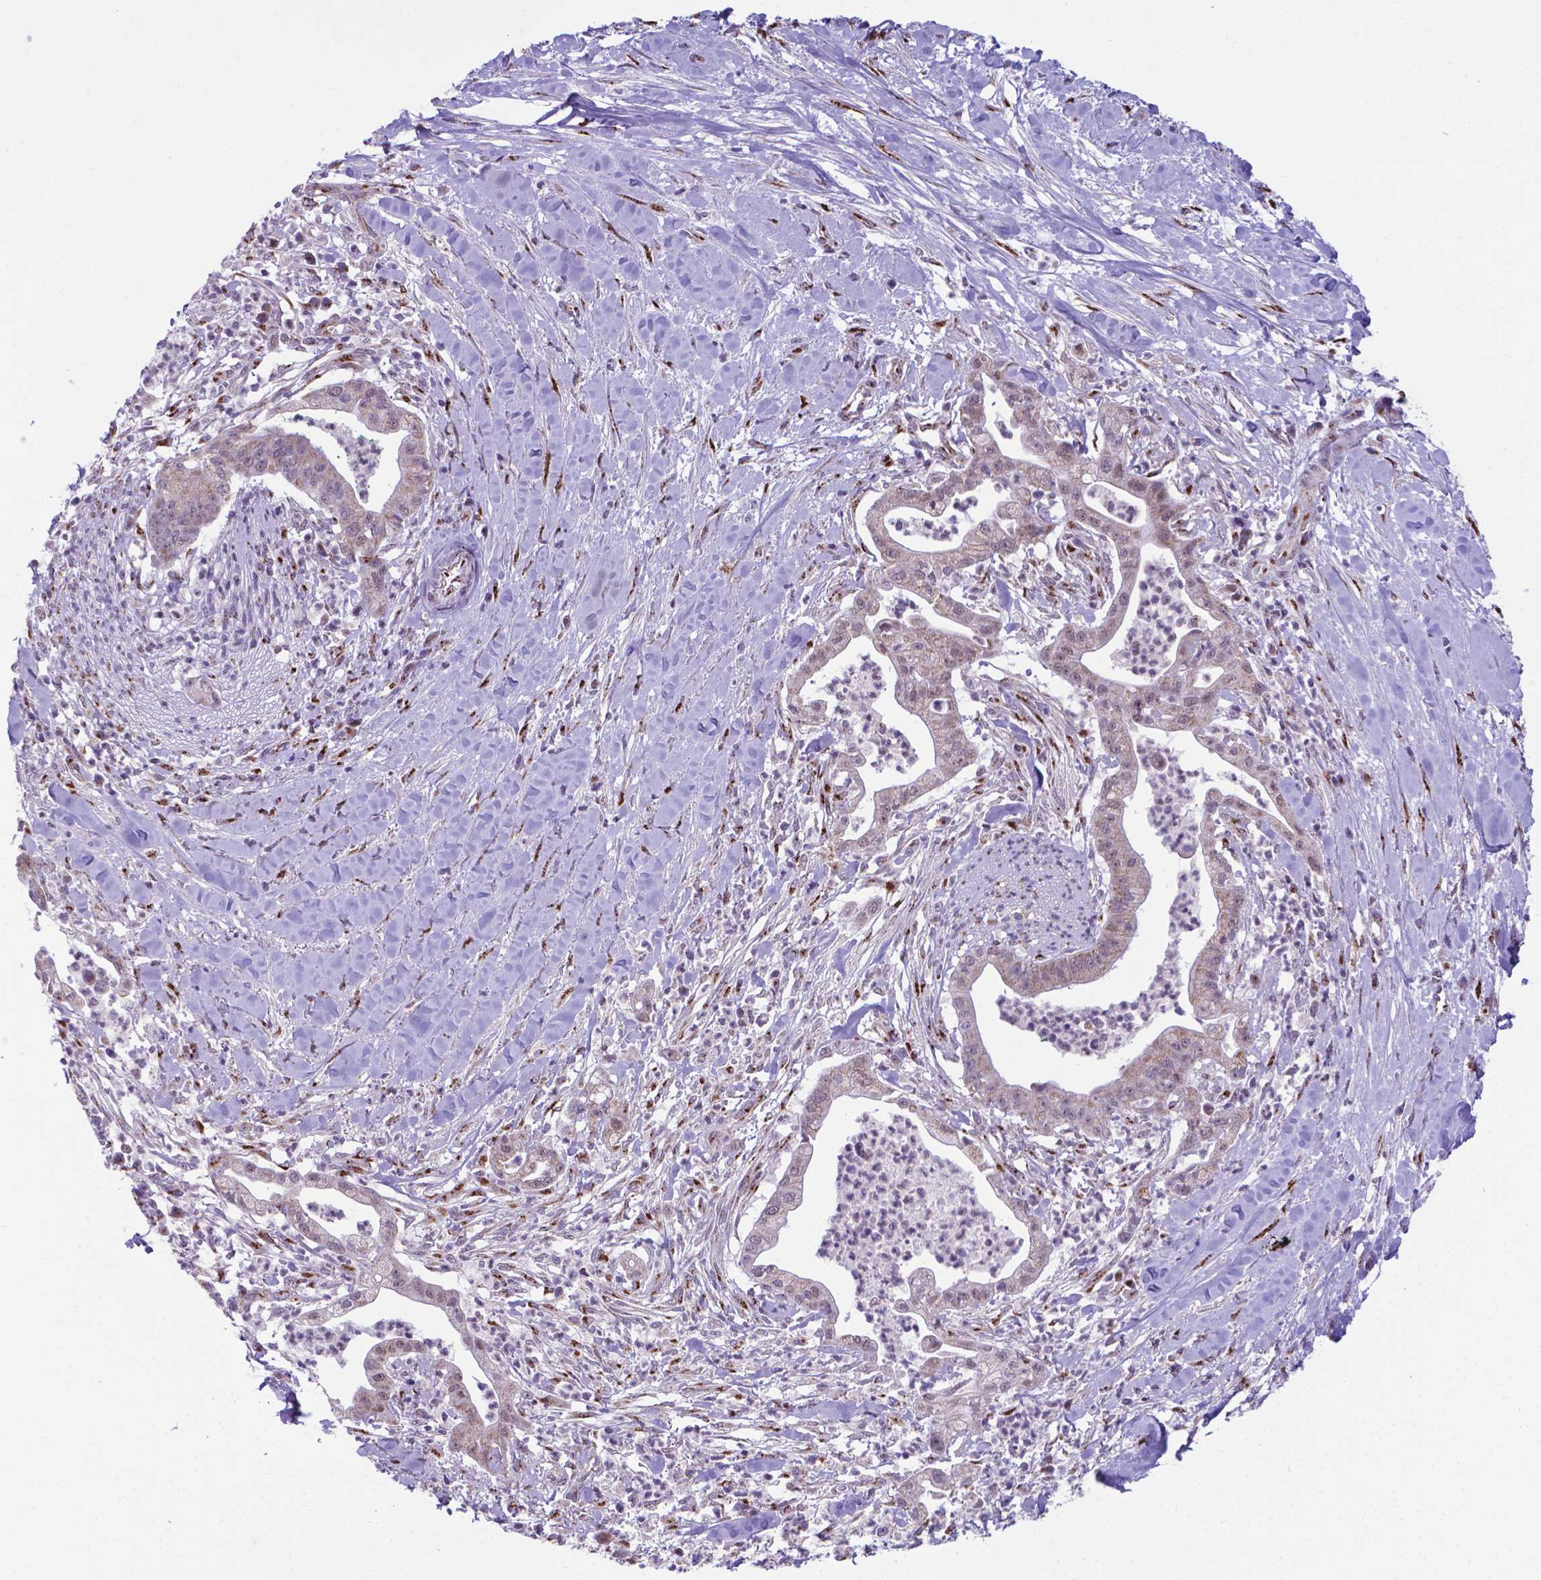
{"staining": {"intensity": "weak", "quantity": ">75%", "location": "cytoplasmic/membranous"}, "tissue": "pancreatic cancer", "cell_type": "Tumor cells", "image_type": "cancer", "snomed": [{"axis": "morphology", "description": "Normal tissue, NOS"}, {"axis": "morphology", "description": "Adenocarcinoma, NOS"}, {"axis": "topography", "description": "Lymph node"}, {"axis": "topography", "description": "Pancreas"}], "caption": "Immunohistochemical staining of adenocarcinoma (pancreatic) exhibits low levels of weak cytoplasmic/membranous staining in about >75% of tumor cells.", "gene": "MRPL10", "patient": {"sex": "female", "age": 58}}